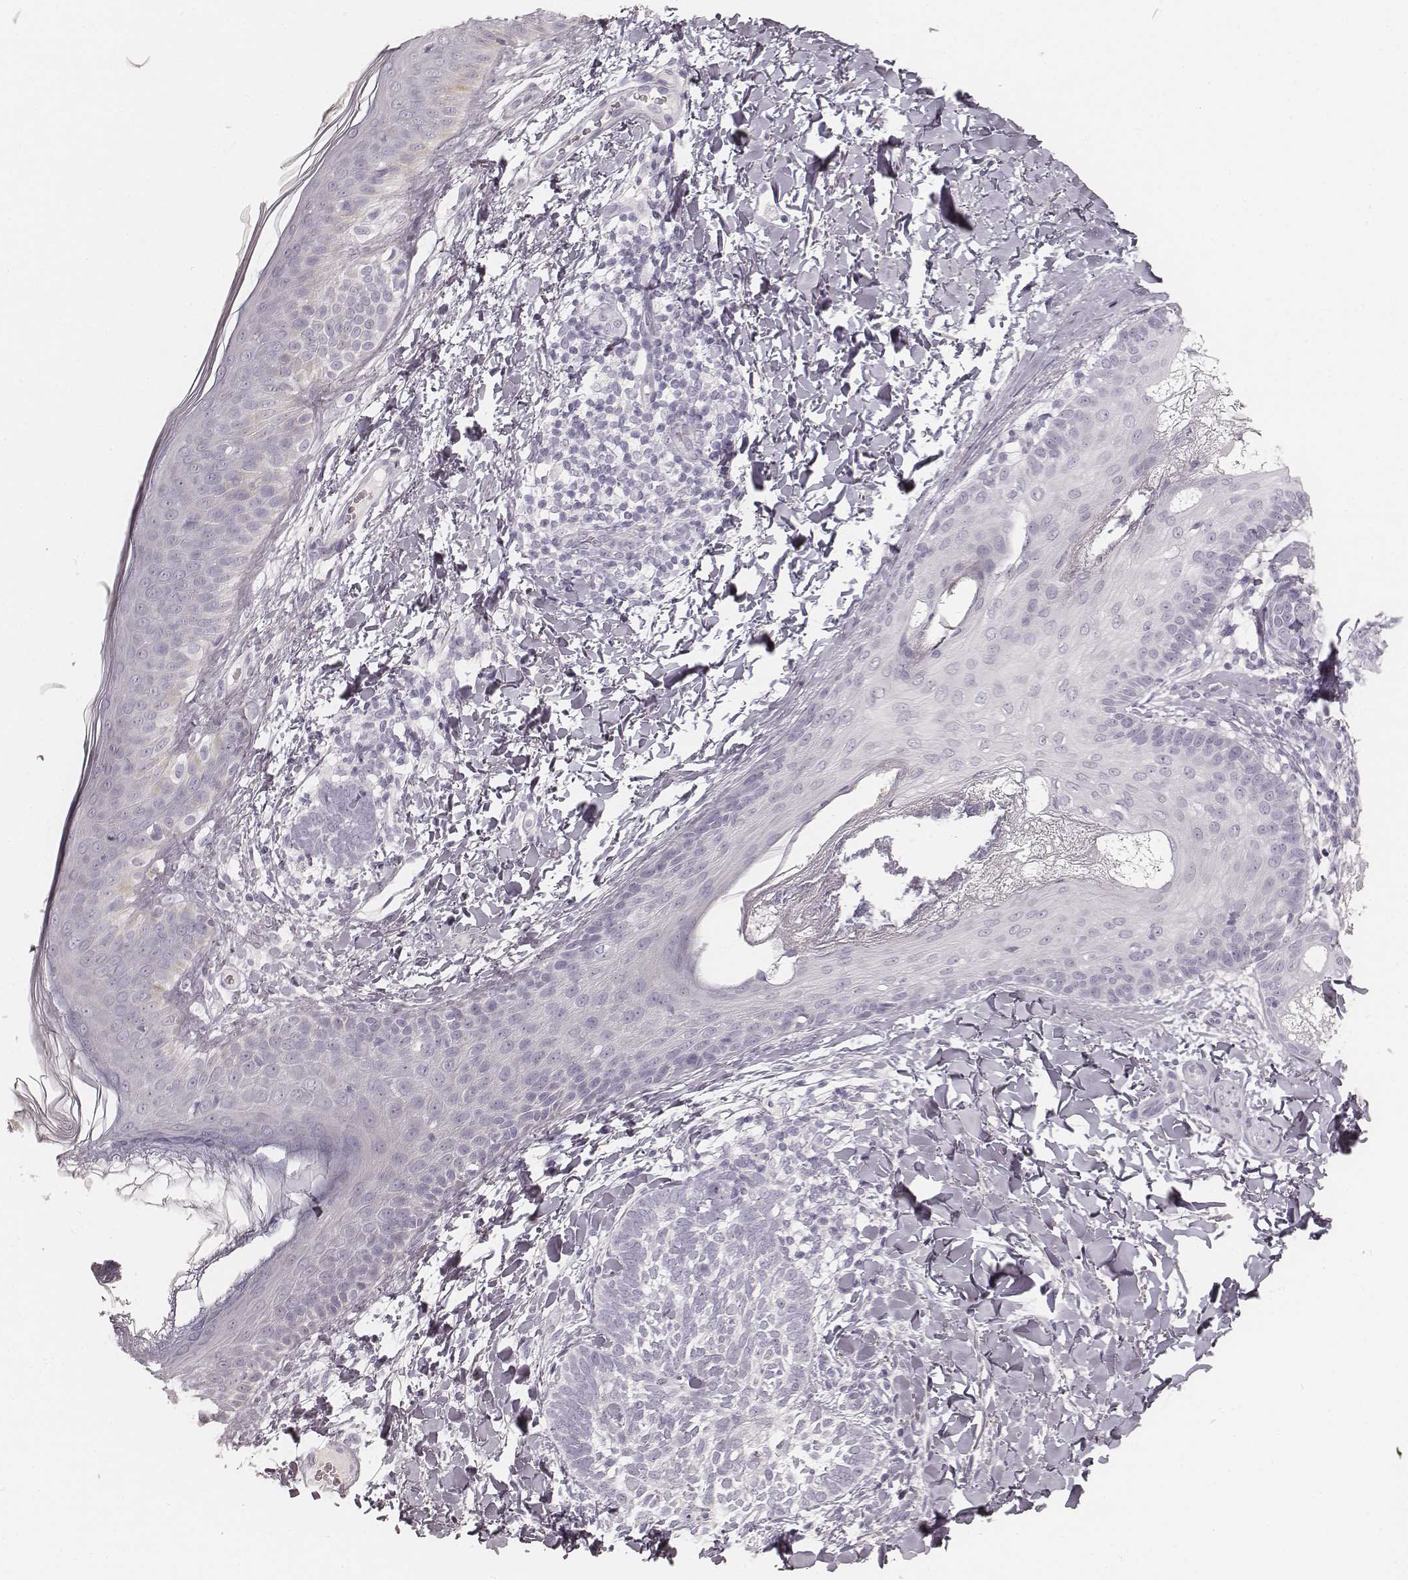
{"staining": {"intensity": "negative", "quantity": "none", "location": "none"}, "tissue": "skin cancer", "cell_type": "Tumor cells", "image_type": "cancer", "snomed": [{"axis": "morphology", "description": "Normal tissue, NOS"}, {"axis": "morphology", "description": "Basal cell carcinoma"}, {"axis": "topography", "description": "Skin"}], "caption": "Tumor cells show no significant protein staining in skin cancer.", "gene": "KRT31", "patient": {"sex": "male", "age": 46}}